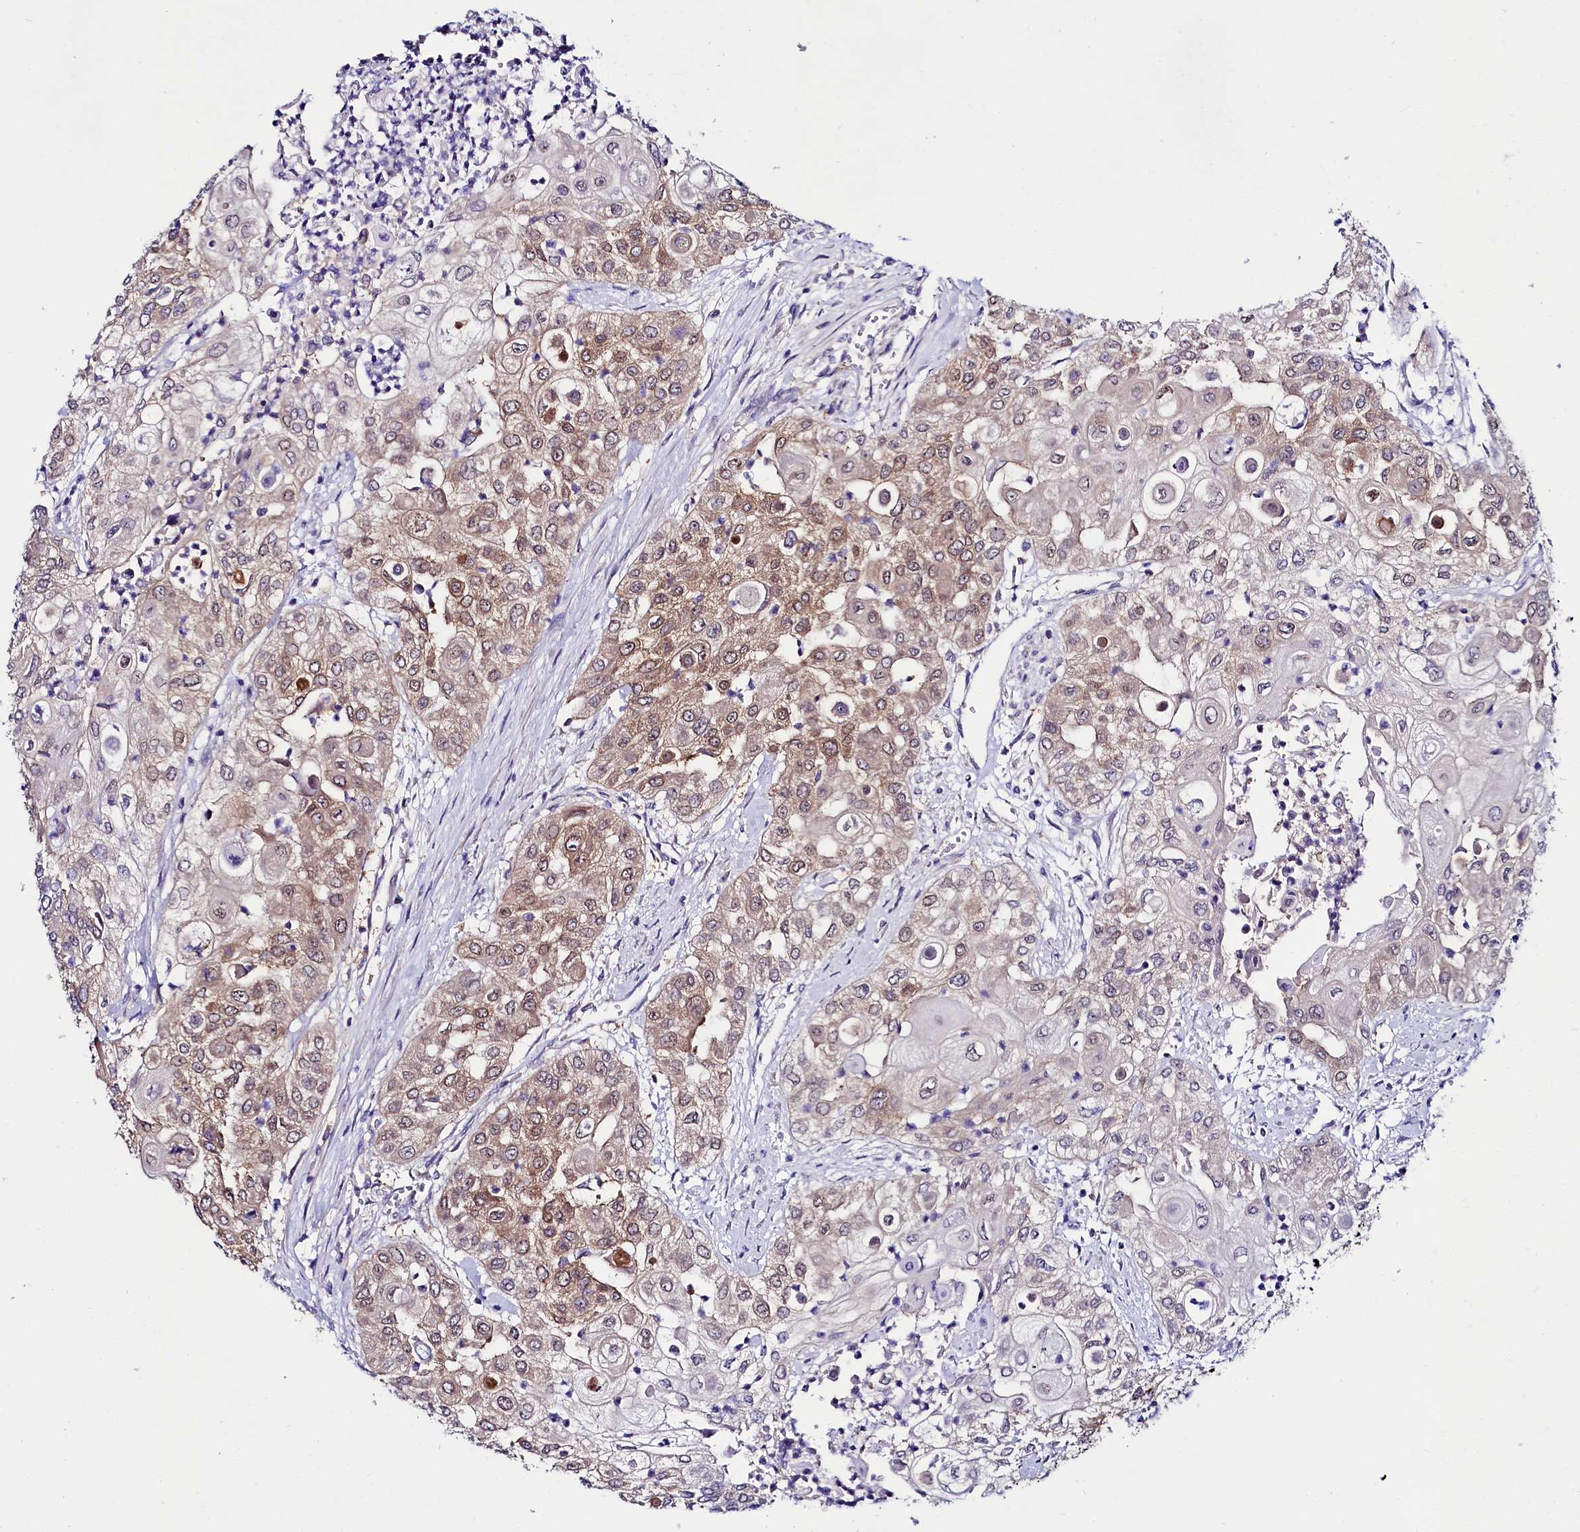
{"staining": {"intensity": "moderate", "quantity": "25%-75%", "location": "cytoplasmic/membranous"}, "tissue": "urothelial cancer", "cell_type": "Tumor cells", "image_type": "cancer", "snomed": [{"axis": "morphology", "description": "Urothelial carcinoma, High grade"}, {"axis": "topography", "description": "Urinary bladder"}], "caption": "Immunohistochemical staining of human urothelial cancer exhibits moderate cytoplasmic/membranous protein staining in about 25%-75% of tumor cells.", "gene": "ABHD5", "patient": {"sex": "female", "age": 79}}